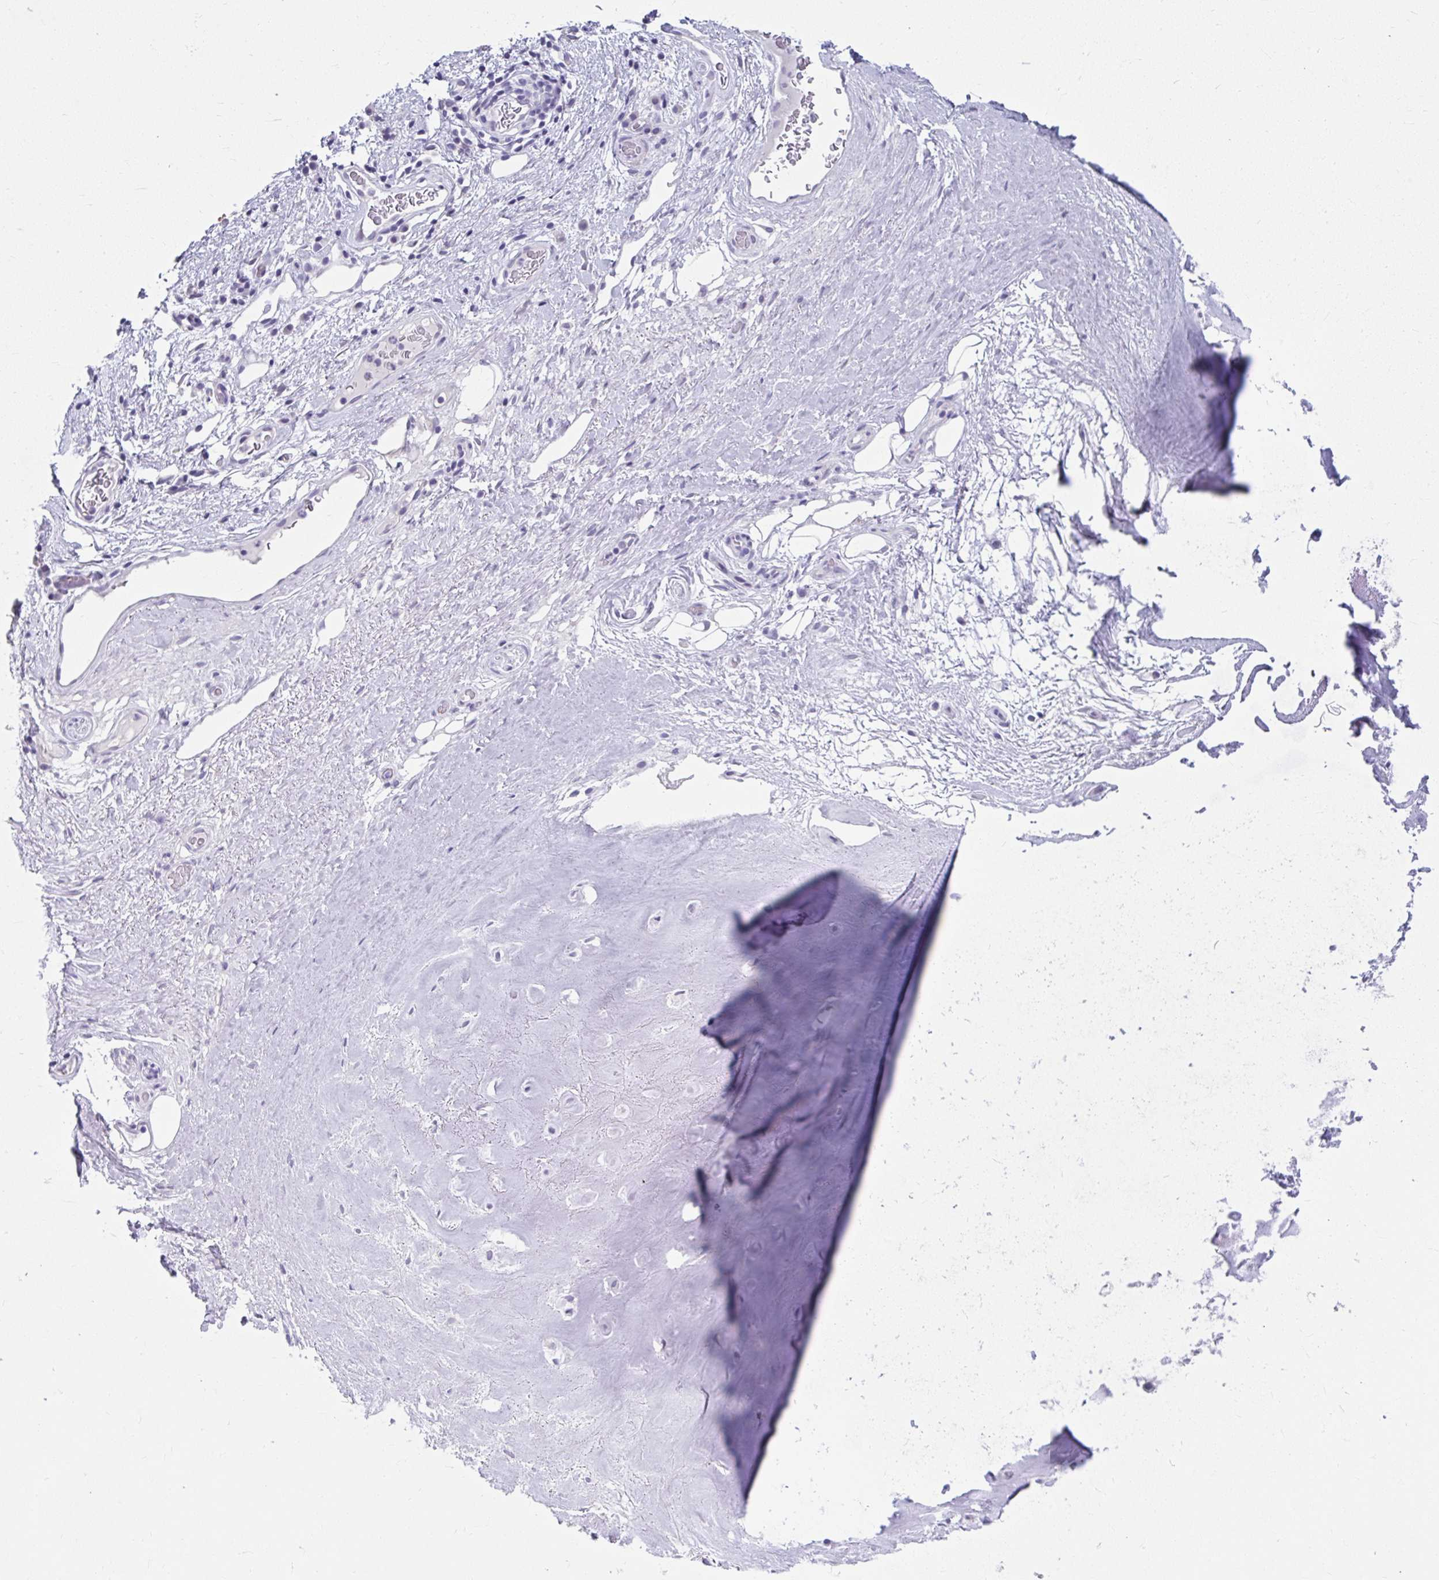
{"staining": {"intensity": "negative", "quantity": "none", "location": "none"}, "tissue": "adipose tissue", "cell_type": "Adipocytes", "image_type": "normal", "snomed": [{"axis": "morphology", "description": "Normal tissue, NOS"}, {"axis": "topography", "description": "Lymph node"}, {"axis": "topography", "description": "Cartilage tissue"}, {"axis": "topography", "description": "Nasopharynx"}], "caption": "Immunohistochemistry (IHC) of unremarkable human adipose tissue displays no expression in adipocytes.", "gene": "UGT3A2", "patient": {"sex": "male", "age": 63}}